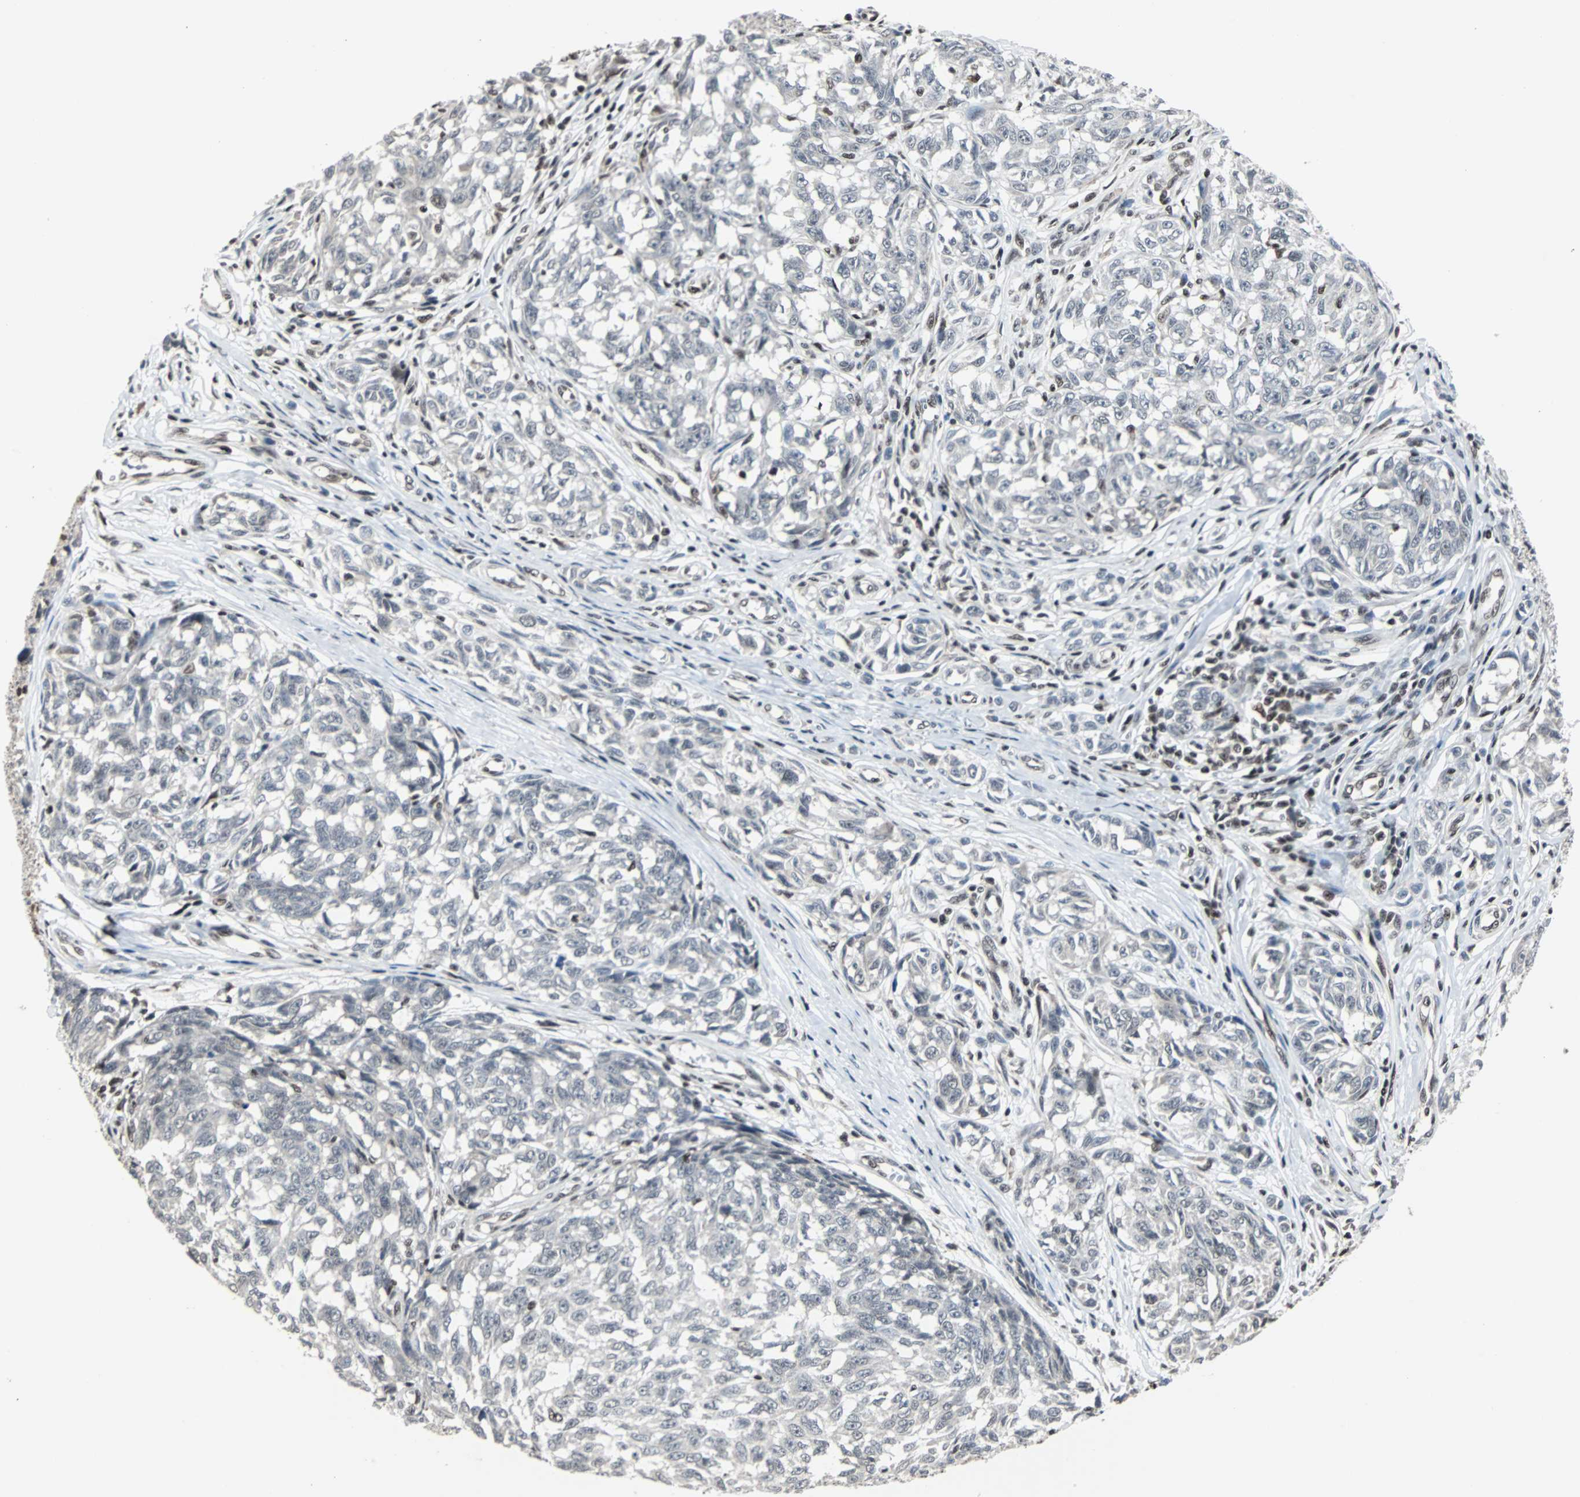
{"staining": {"intensity": "negative", "quantity": "none", "location": "none"}, "tissue": "melanoma", "cell_type": "Tumor cells", "image_type": "cancer", "snomed": [{"axis": "morphology", "description": "Malignant melanoma, NOS"}, {"axis": "topography", "description": "Skin"}], "caption": "This is an immunohistochemistry (IHC) histopathology image of human malignant melanoma. There is no positivity in tumor cells.", "gene": "TERF2IP", "patient": {"sex": "female", "age": 64}}